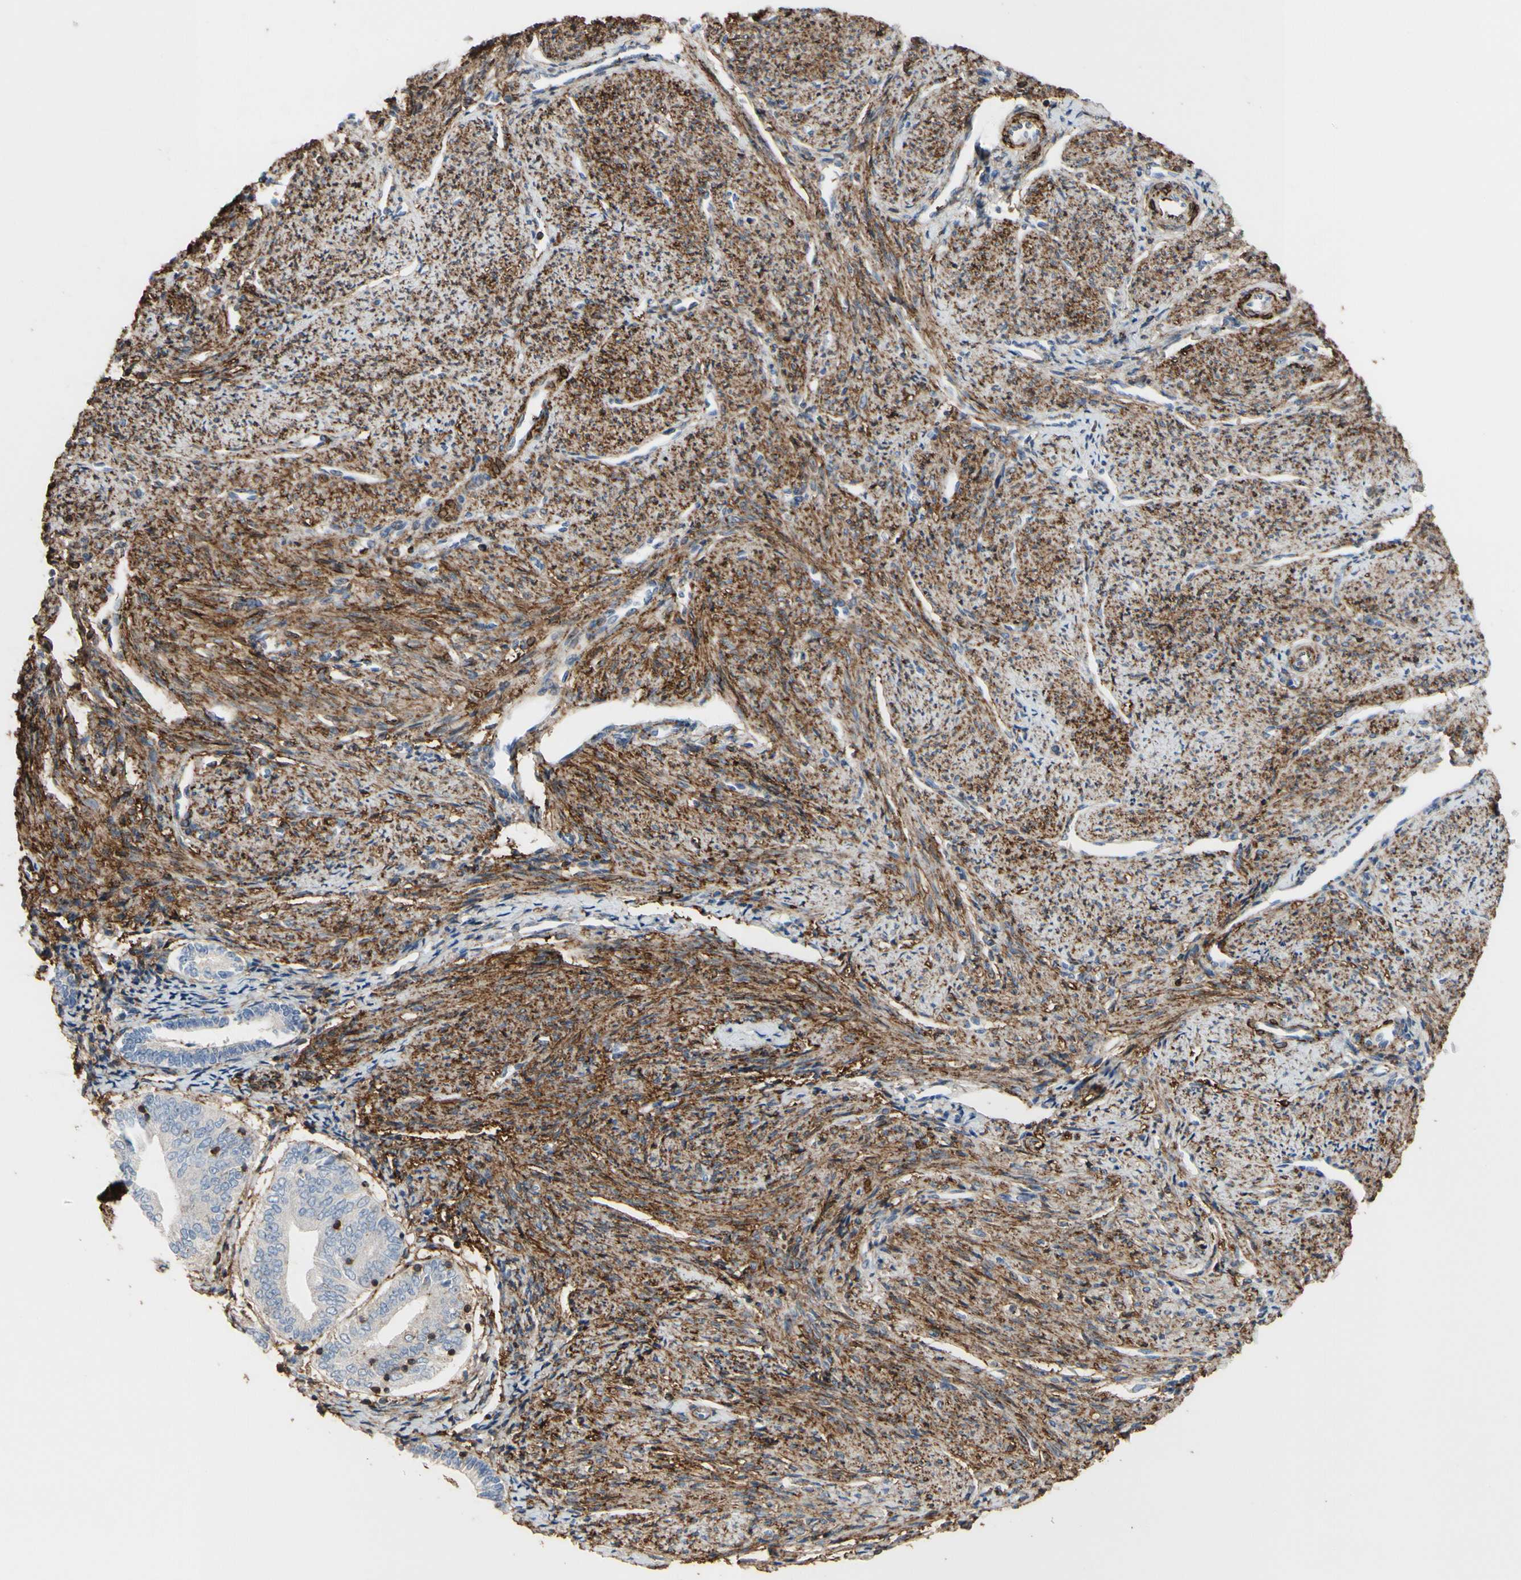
{"staining": {"intensity": "strong", "quantity": ">75%", "location": "cytoplasmic/membranous"}, "tissue": "smooth muscle", "cell_type": "Smooth muscle cells", "image_type": "normal", "snomed": [{"axis": "morphology", "description": "Normal tissue, NOS"}, {"axis": "topography", "description": "Smooth muscle"}], "caption": "An image of human smooth muscle stained for a protein demonstrates strong cytoplasmic/membranous brown staining in smooth muscle cells.", "gene": "ANXA6", "patient": {"sex": "female", "age": 65}}